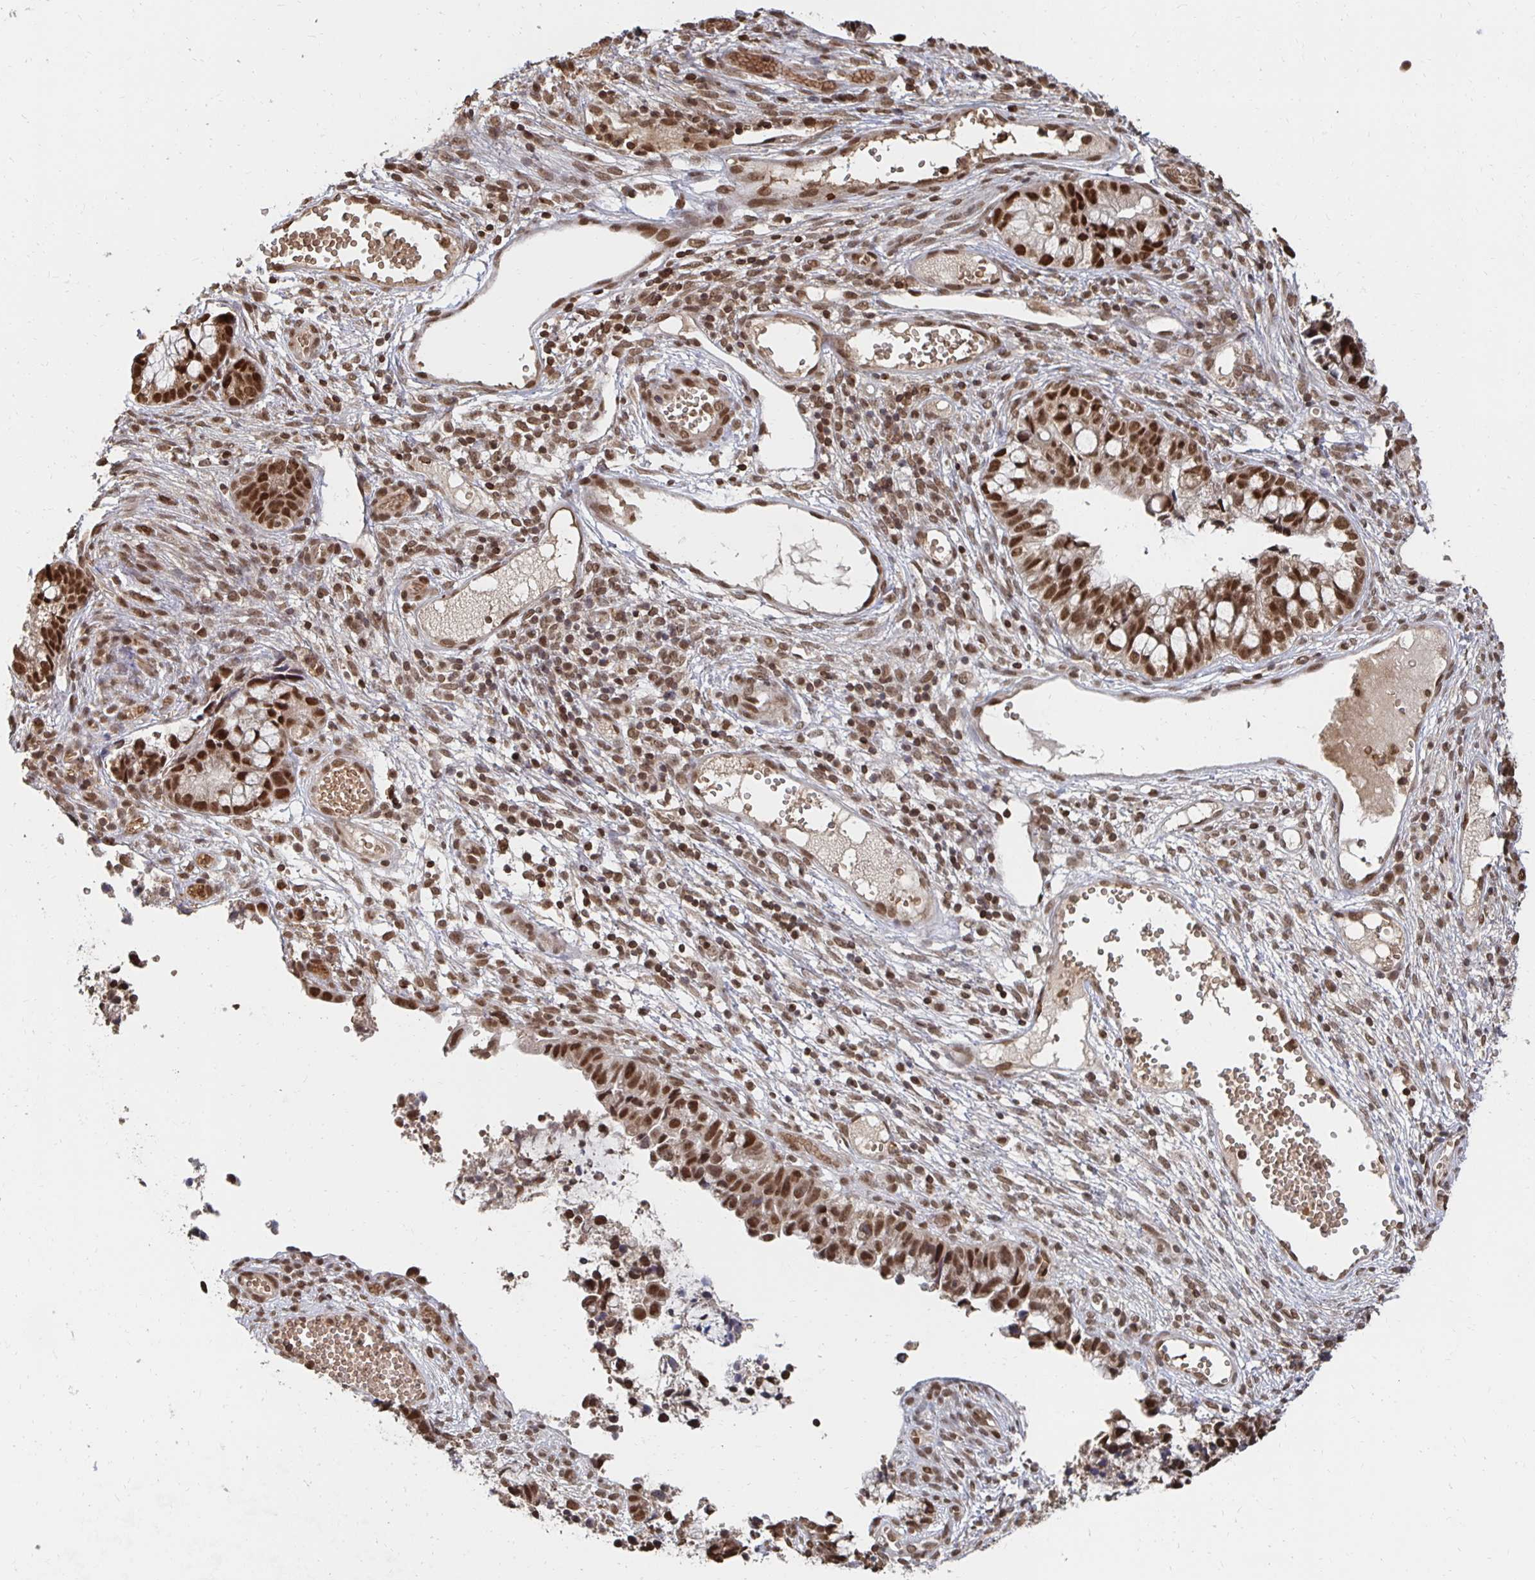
{"staining": {"intensity": "strong", "quantity": ">75%", "location": "nuclear"}, "tissue": "cervical cancer", "cell_type": "Tumor cells", "image_type": "cancer", "snomed": [{"axis": "morphology", "description": "Adenocarcinoma, NOS"}, {"axis": "topography", "description": "Cervix"}], "caption": "Cervical cancer was stained to show a protein in brown. There is high levels of strong nuclear positivity in about >75% of tumor cells.", "gene": "GTF3C6", "patient": {"sex": "female", "age": 44}}